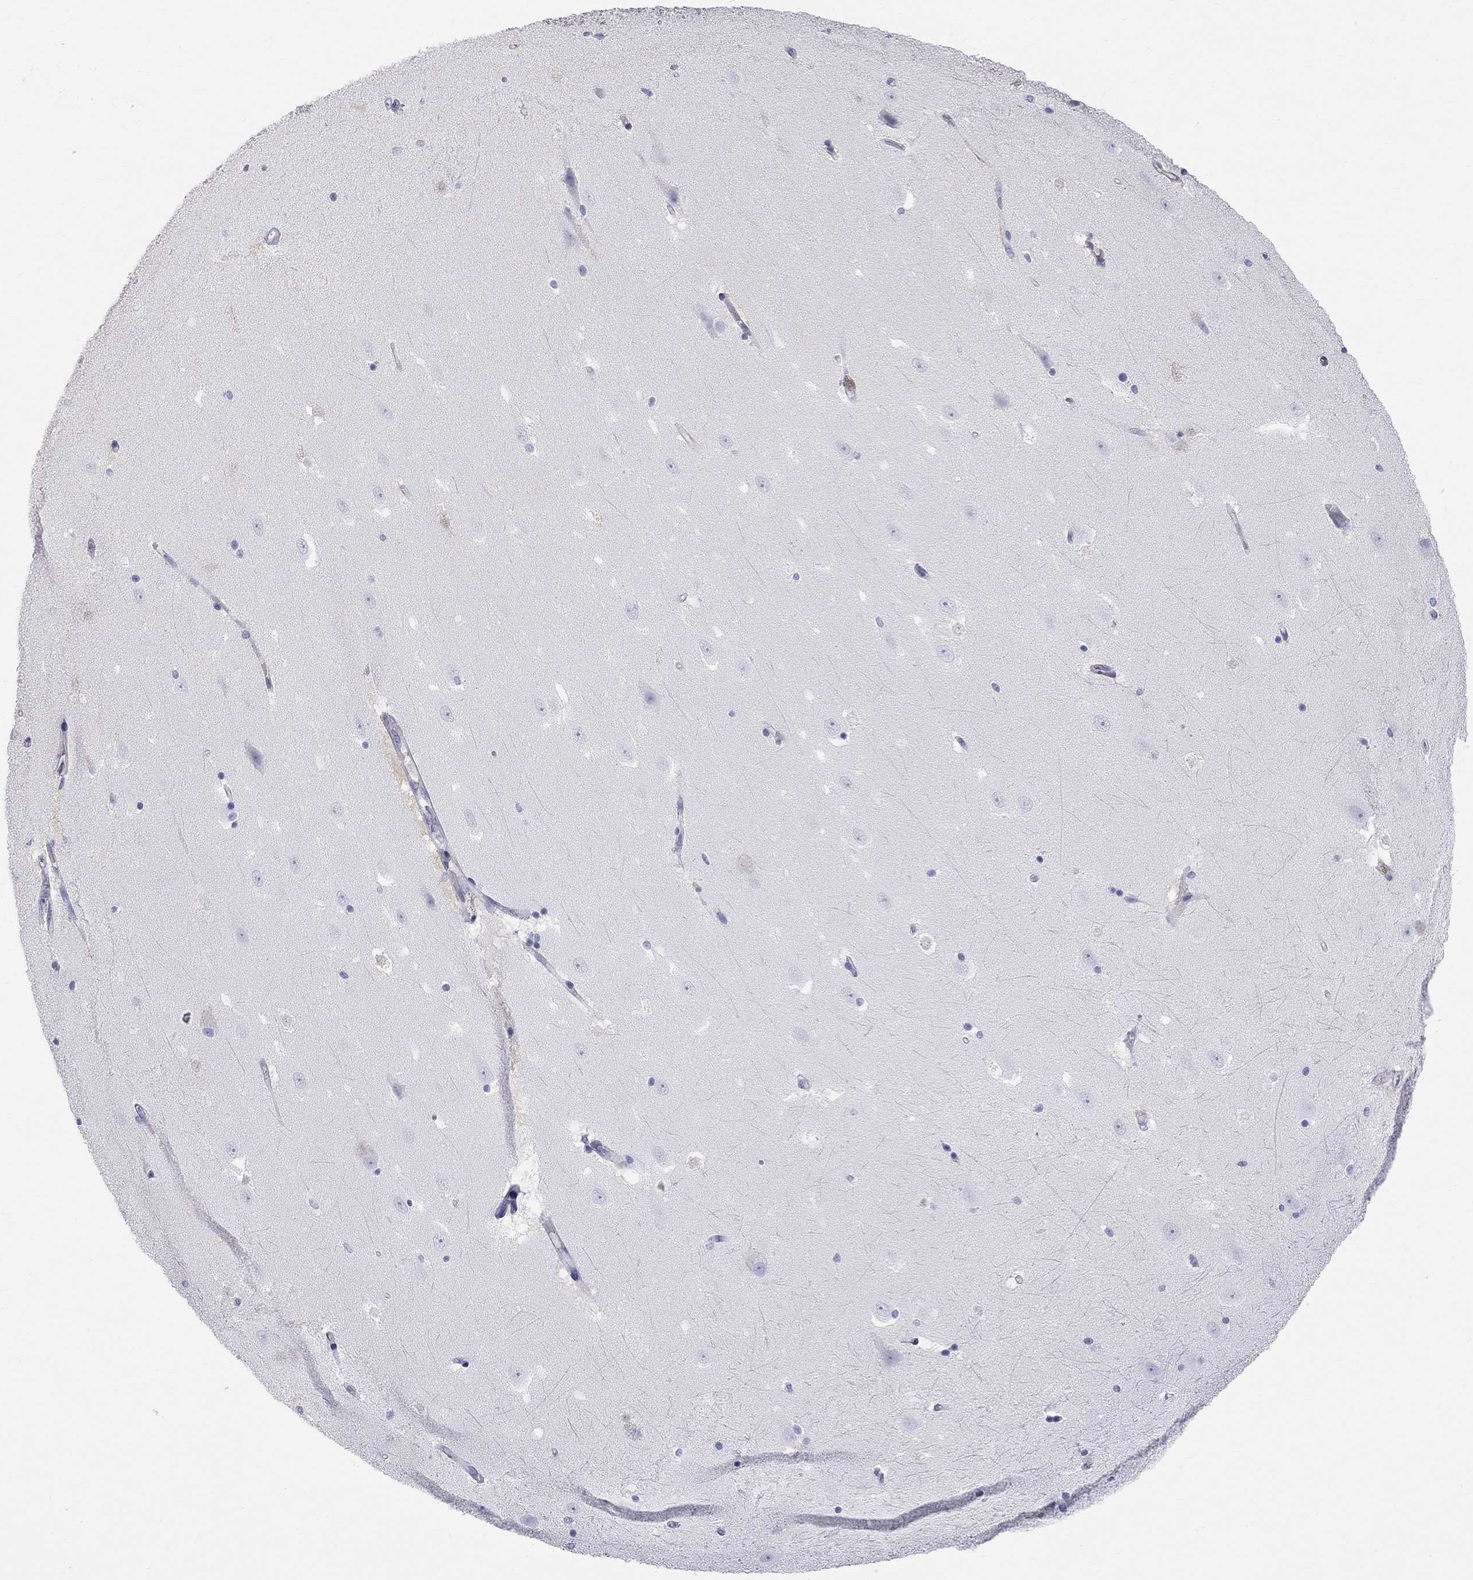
{"staining": {"intensity": "negative", "quantity": "none", "location": "none"}, "tissue": "hippocampus", "cell_type": "Glial cells", "image_type": "normal", "snomed": [{"axis": "morphology", "description": "Normal tissue, NOS"}, {"axis": "topography", "description": "Hippocampus"}], "caption": "This is an immunohistochemistry image of normal human hippocampus. There is no staining in glial cells.", "gene": "PHOX2B", "patient": {"sex": "male", "age": 49}}